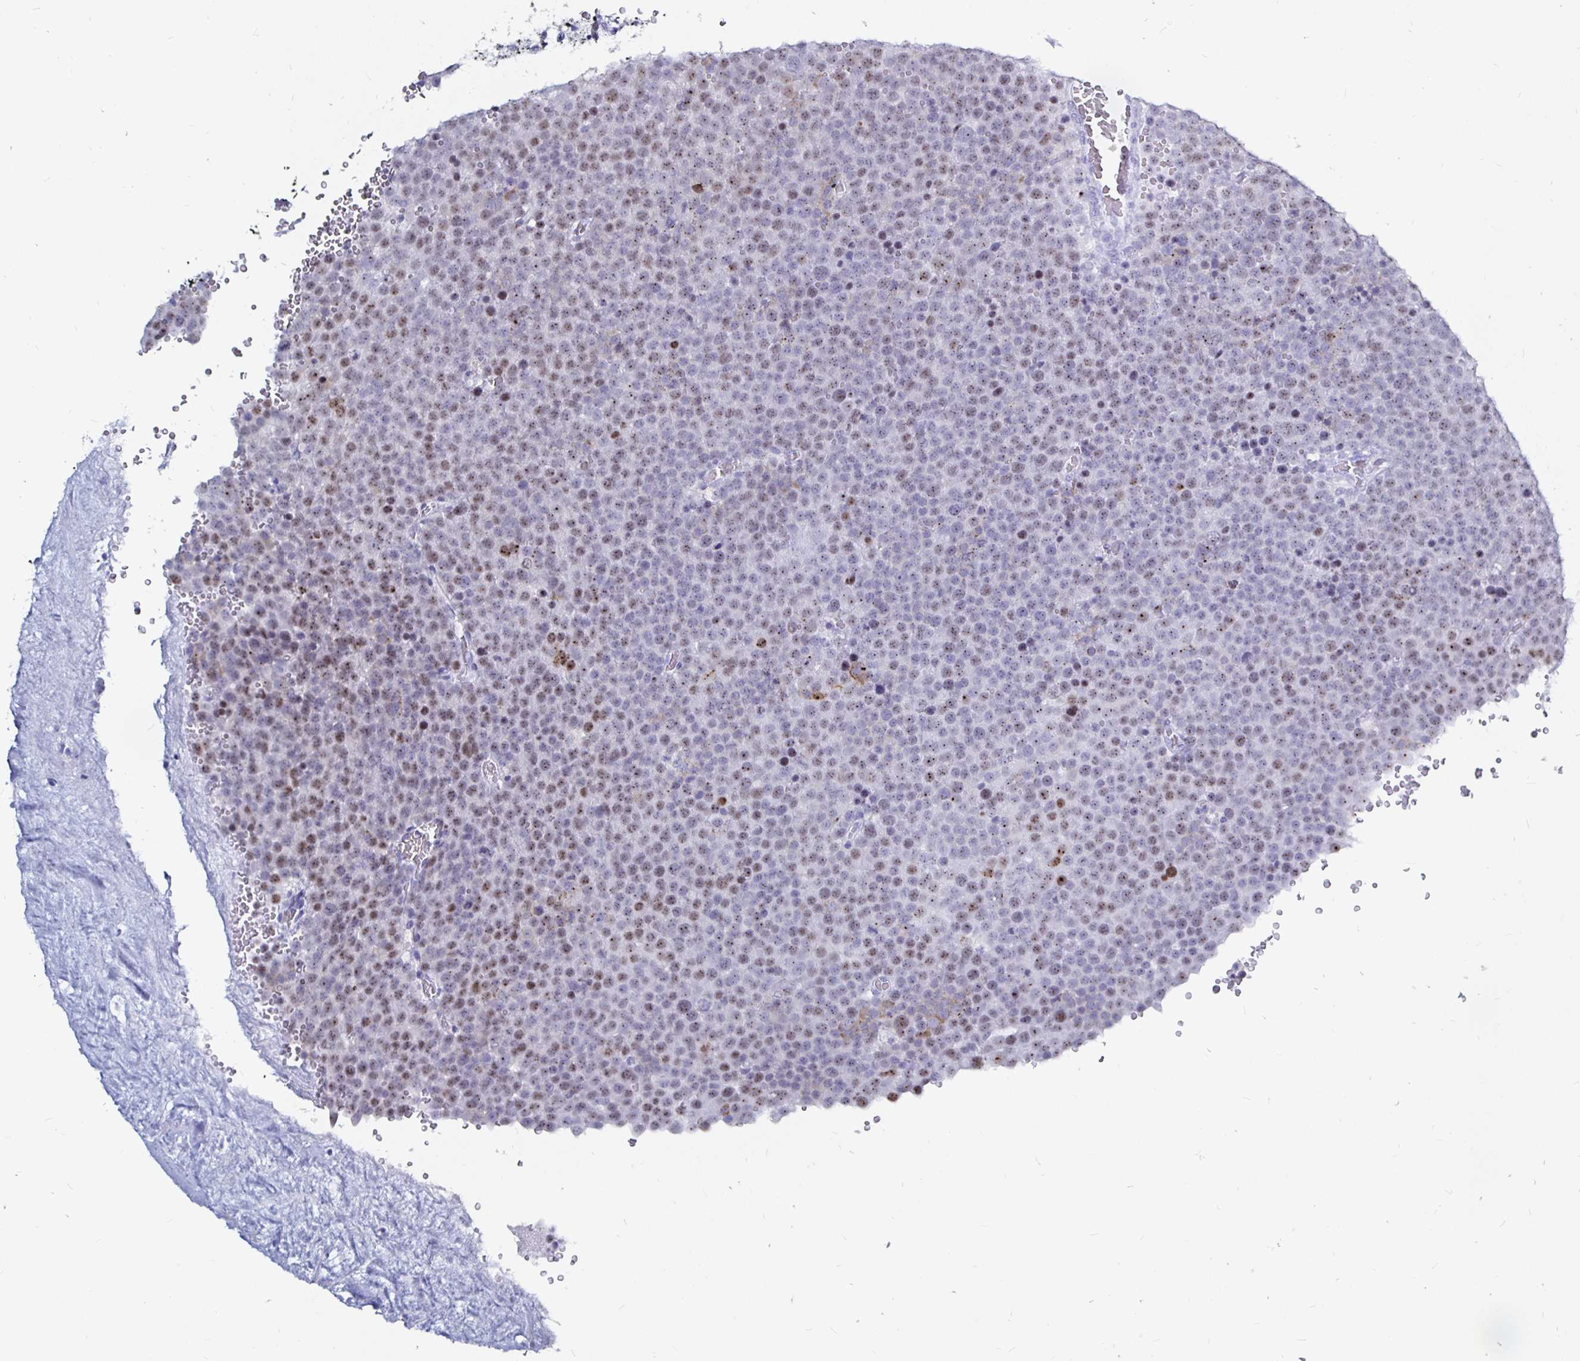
{"staining": {"intensity": "moderate", "quantity": "25%-75%", "location": "nuclear"}, "tissue": "testis cancer", "cell_type": "Tumor cells", "image_type": "cancer", "snomed": [{"axis": "morphology", "description": "Seminoma, NOS"}, {"axis": "topography", "description": "Testis"}], "caption": "The immunohistochemical stain labels moderate nuclear positivity in tumor cells of testis cancer tissue. The protein is shown in brown color, while the nuclei are stained blue.", "gene": "LUZP4", "patient": {"sex": "male", "age": 71}}